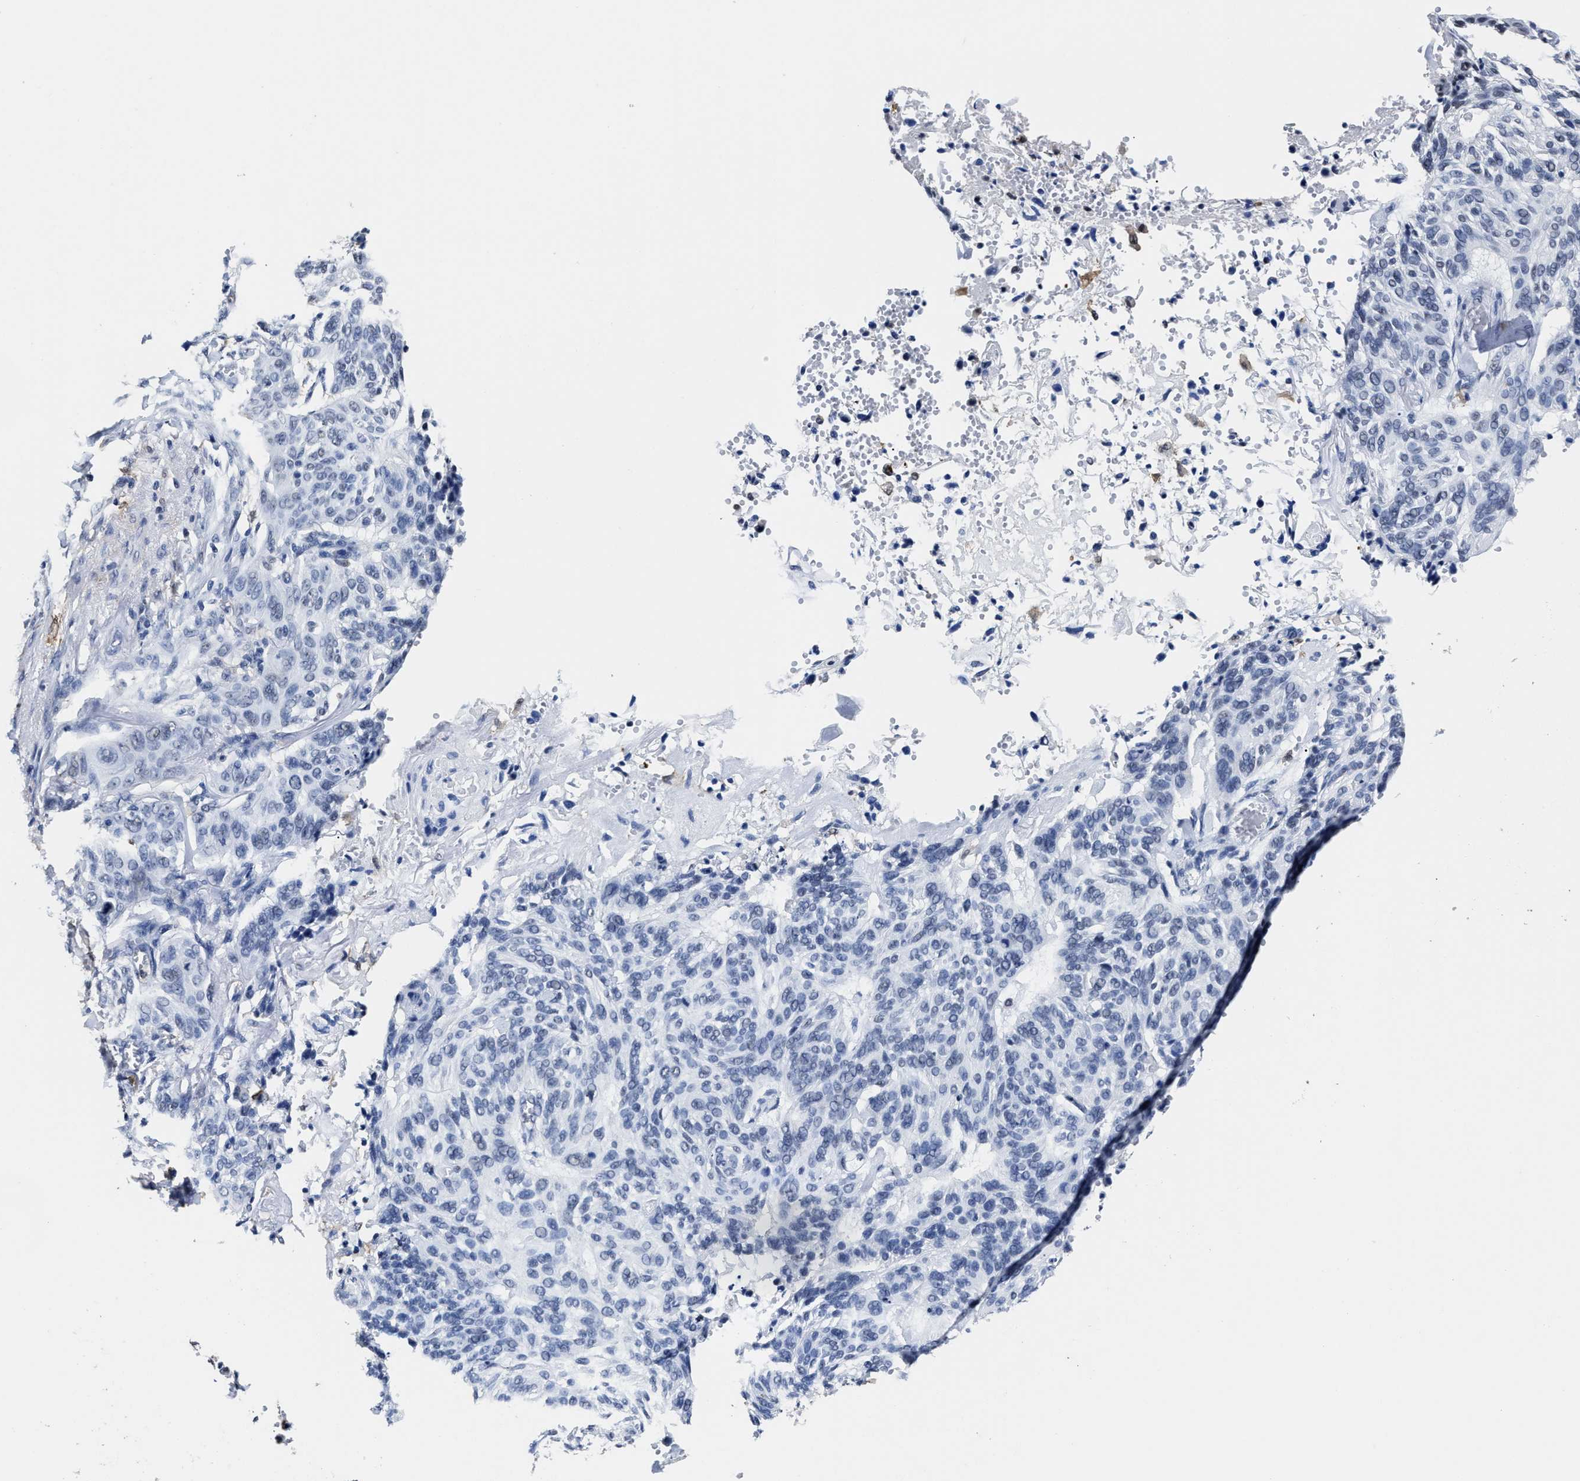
{"staining": {"intensity": "negative", "quantity": "none", "location": "none"}, "tissue": "skin cancer", "cell_type": "Tumor cells", "image_type": "cancer", "snomed": [{"axis": "morphology", "description": "Basal cell carcinoma"}, {"axis": "topography", "description": "Skin"}], "caption": "A histopathology image of skin cancer (basal cell carcinoma) stained for a protein reveals no brown staining in tumor cells.", "gene": "PRPF4B", "patient": {"sex": "male", "age": 85}}